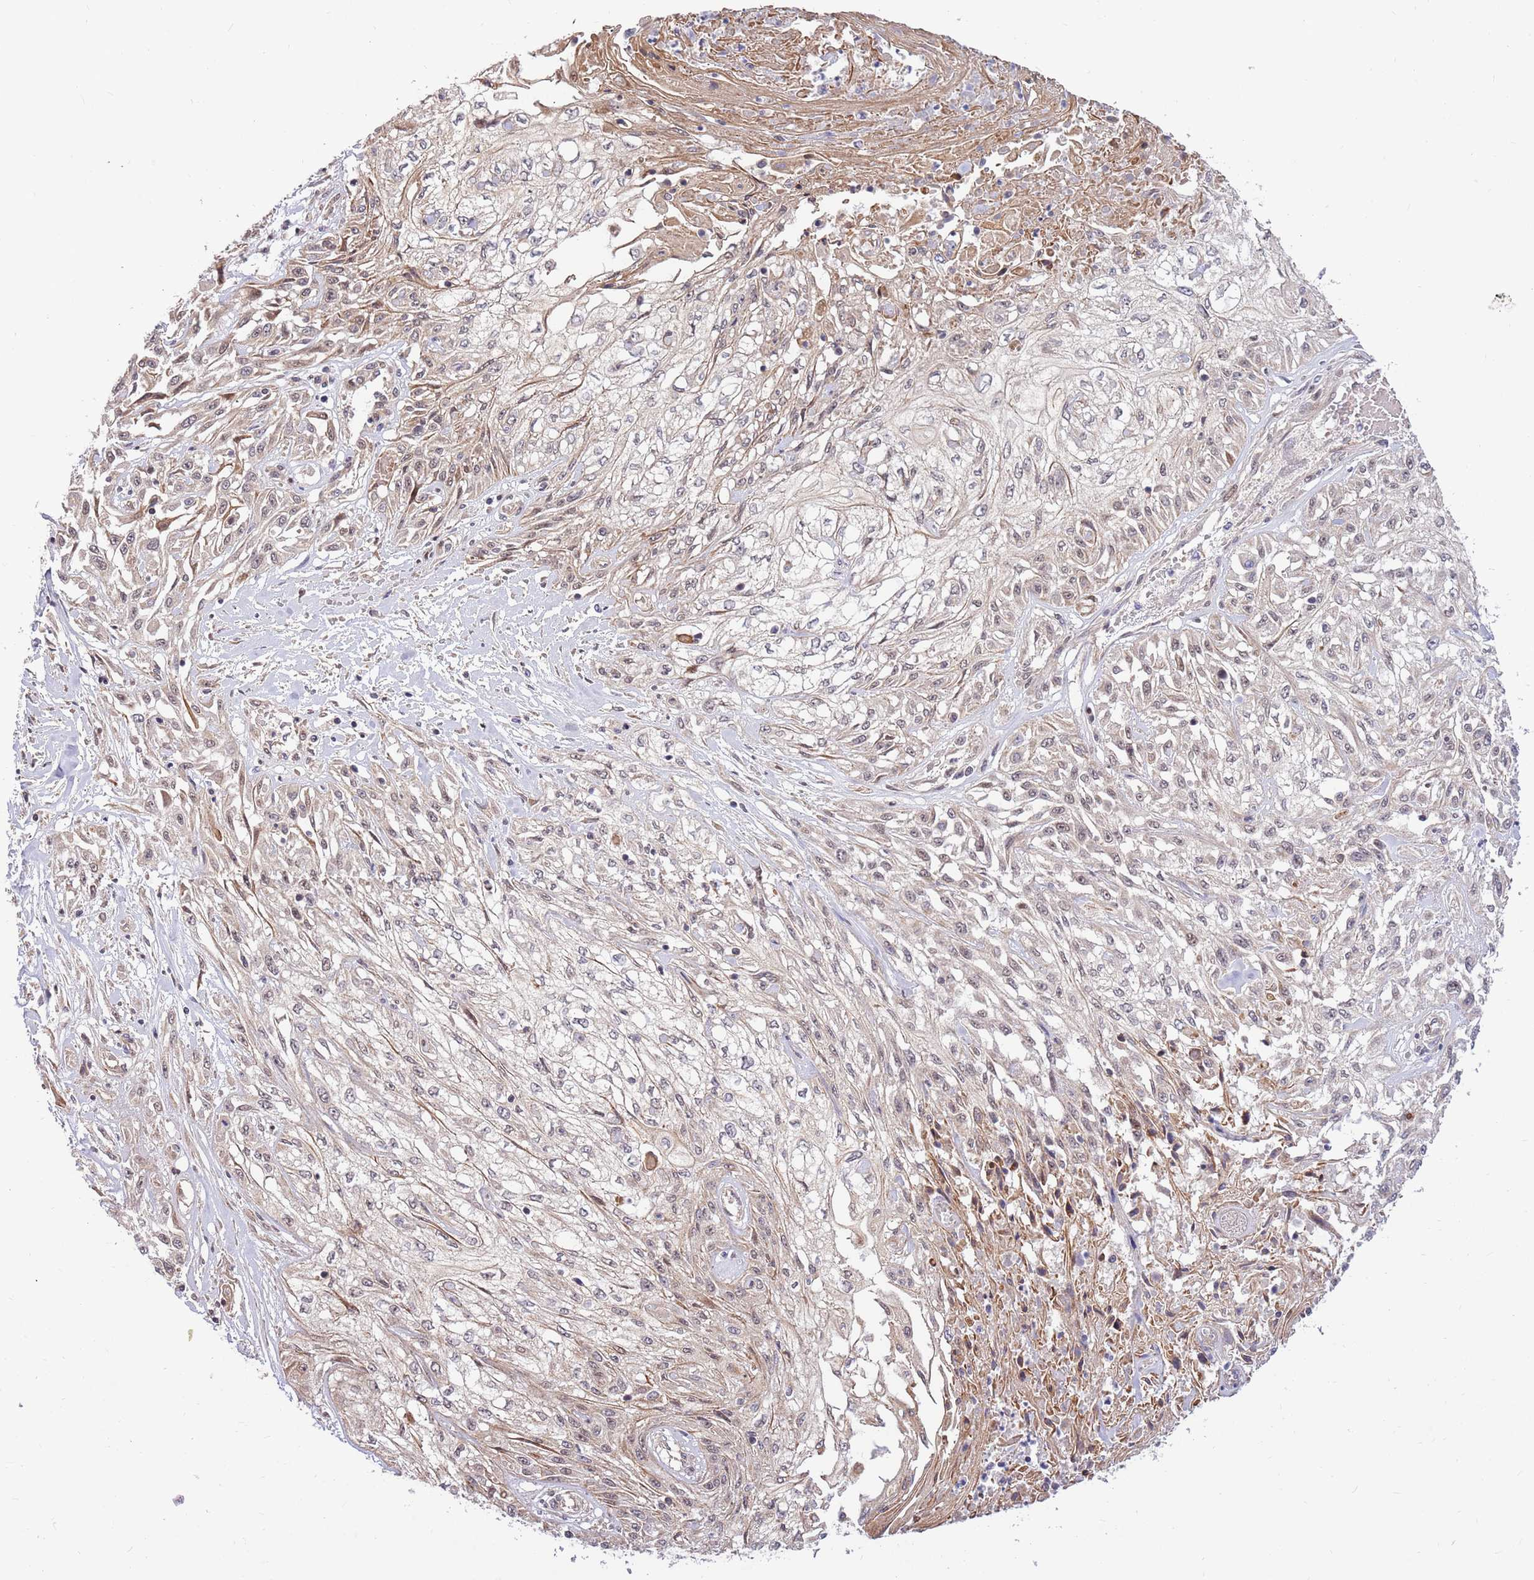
{"staining": {"intensity": "weak", "quantity": "<25%", "location": "cytoplasmic/membranous"}, "tissue": "skin cancer", "cell_type": "Tumor cells", "image_type": "cancer", "snomed": [{"axis": "morphology", "description": "Squamous cell carcinoma, NOS"}, {"axis": "morphology", "description": "Squamous cell carcinoma, metastatic, NOS"}, {"axis": "topography", "description": "Skin"}, {"axis": "topography", "description": "Lymph node"}], "caption": "The immunohistochemistry micrograph has no significant staining in tumor cells of skin cancer (squamous cell carcinoma) tissue. (Immunohistochemistry (ihc), brightfield microscopy, high magnification).", "gene": "HAUS3", "patient": {"sex": "male", "age": 75}}